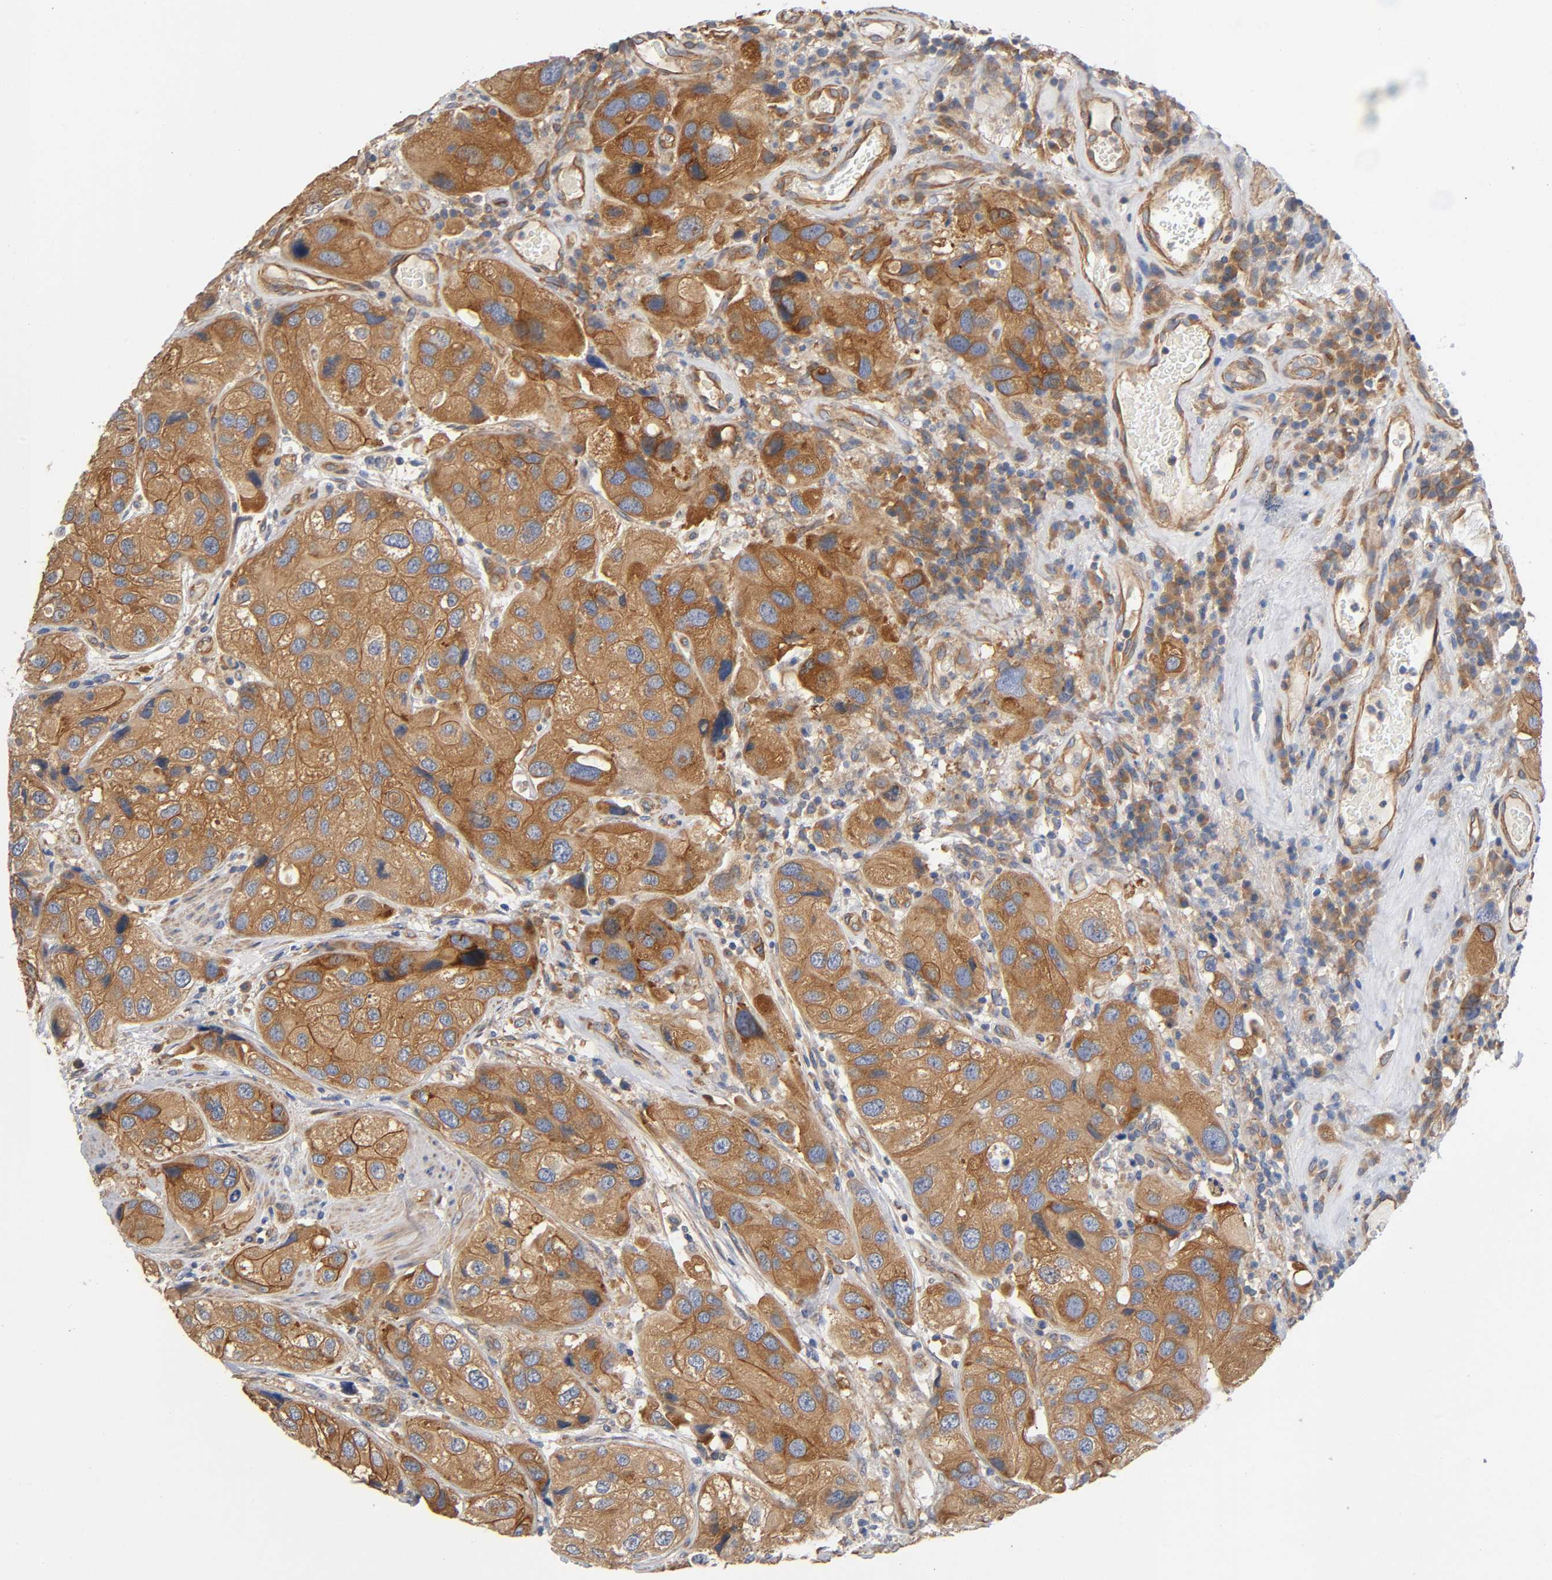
{"staining": {"intensity": "moderate", "quantity": ">75%", "location": "cytoplasmic/membranous"}, "tissue": "urothelial cancer", "cell_type": "Tumor cells", "image_type": "cancer", "snomed": [{"axis": "morphology", "description": "Urothelial carcinoma, High grade"}, {"axis": "topography", "description": "Urinary bladder"}], "caption": "Tumor cells reveal moderate cytoplasmic/membranous staining in approximately >75% of cells in high-grade urothelial carcinoma. Using DAB (3,3'-diaminobenzidine) (brown) and hematoxylin (blue) stains, captured at high magnification using brightfield microscopy.", "gene": "MARS1", "patient": {"sex": "female", "age": 64}}